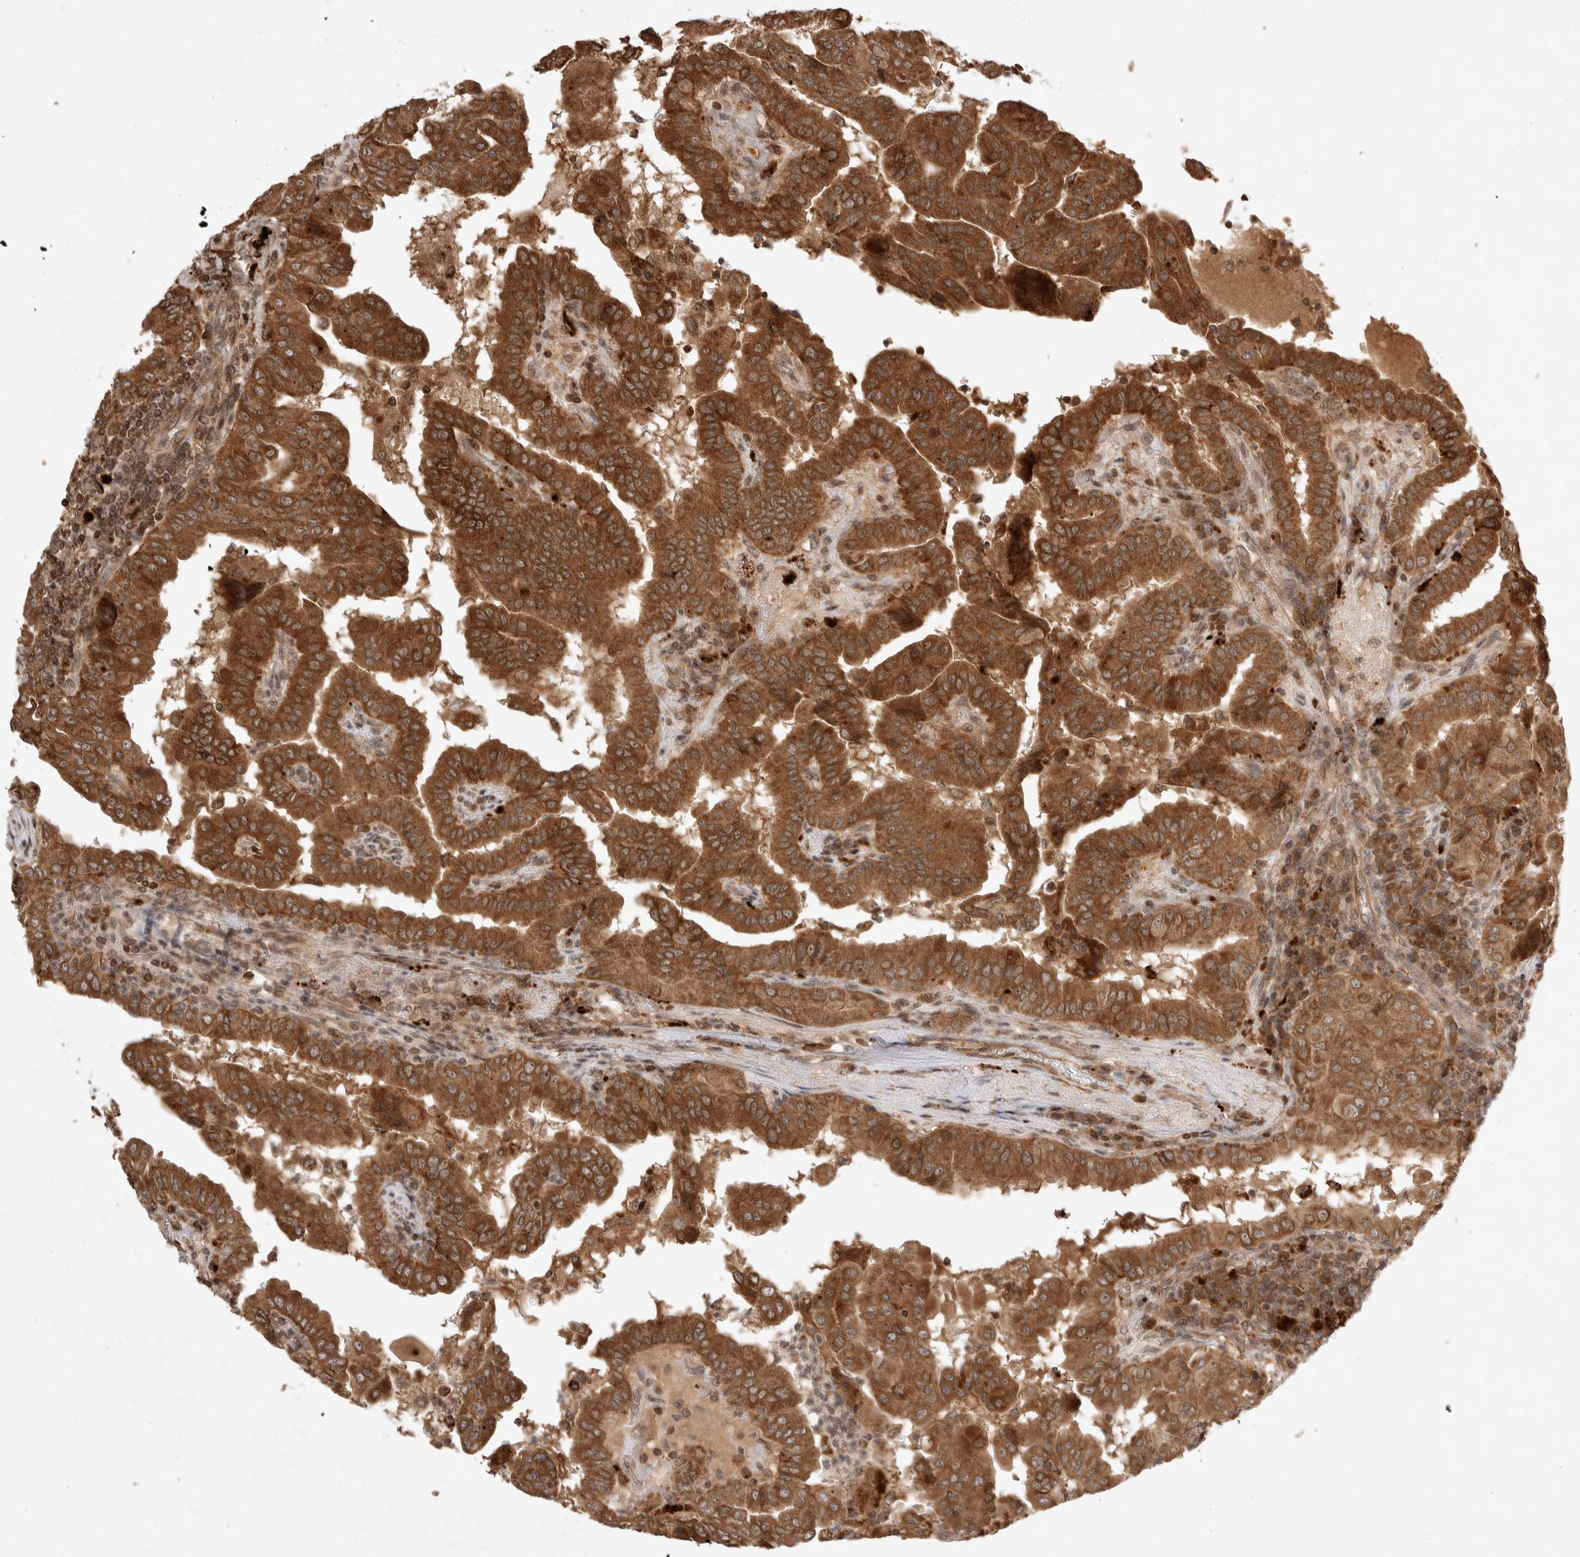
{"staining": {"intensity": "strong", "quantity": ">75%", "location": "cytoplasmic/membranous"}, "tissue": "thyroid cancer", "cell_type": "Tumor cells", "image_type": "cancer", "snomed": [{"axis": "morphology", "description": "Papillary adenocarcinoma, NOS"}, {"axis": "topography", "description": "Thyroid gland"}], "caption": "A high-resolution photomicrograph shows immunohistochemistry (IHC) staining of thyroid papillary adenocarcinoma, which demonstrates strong cytoplasmic/membranous positivity in about >75% of tumor cells.", "gene": "FAM221A", "patient": {"sex": "male", "age": 33}}